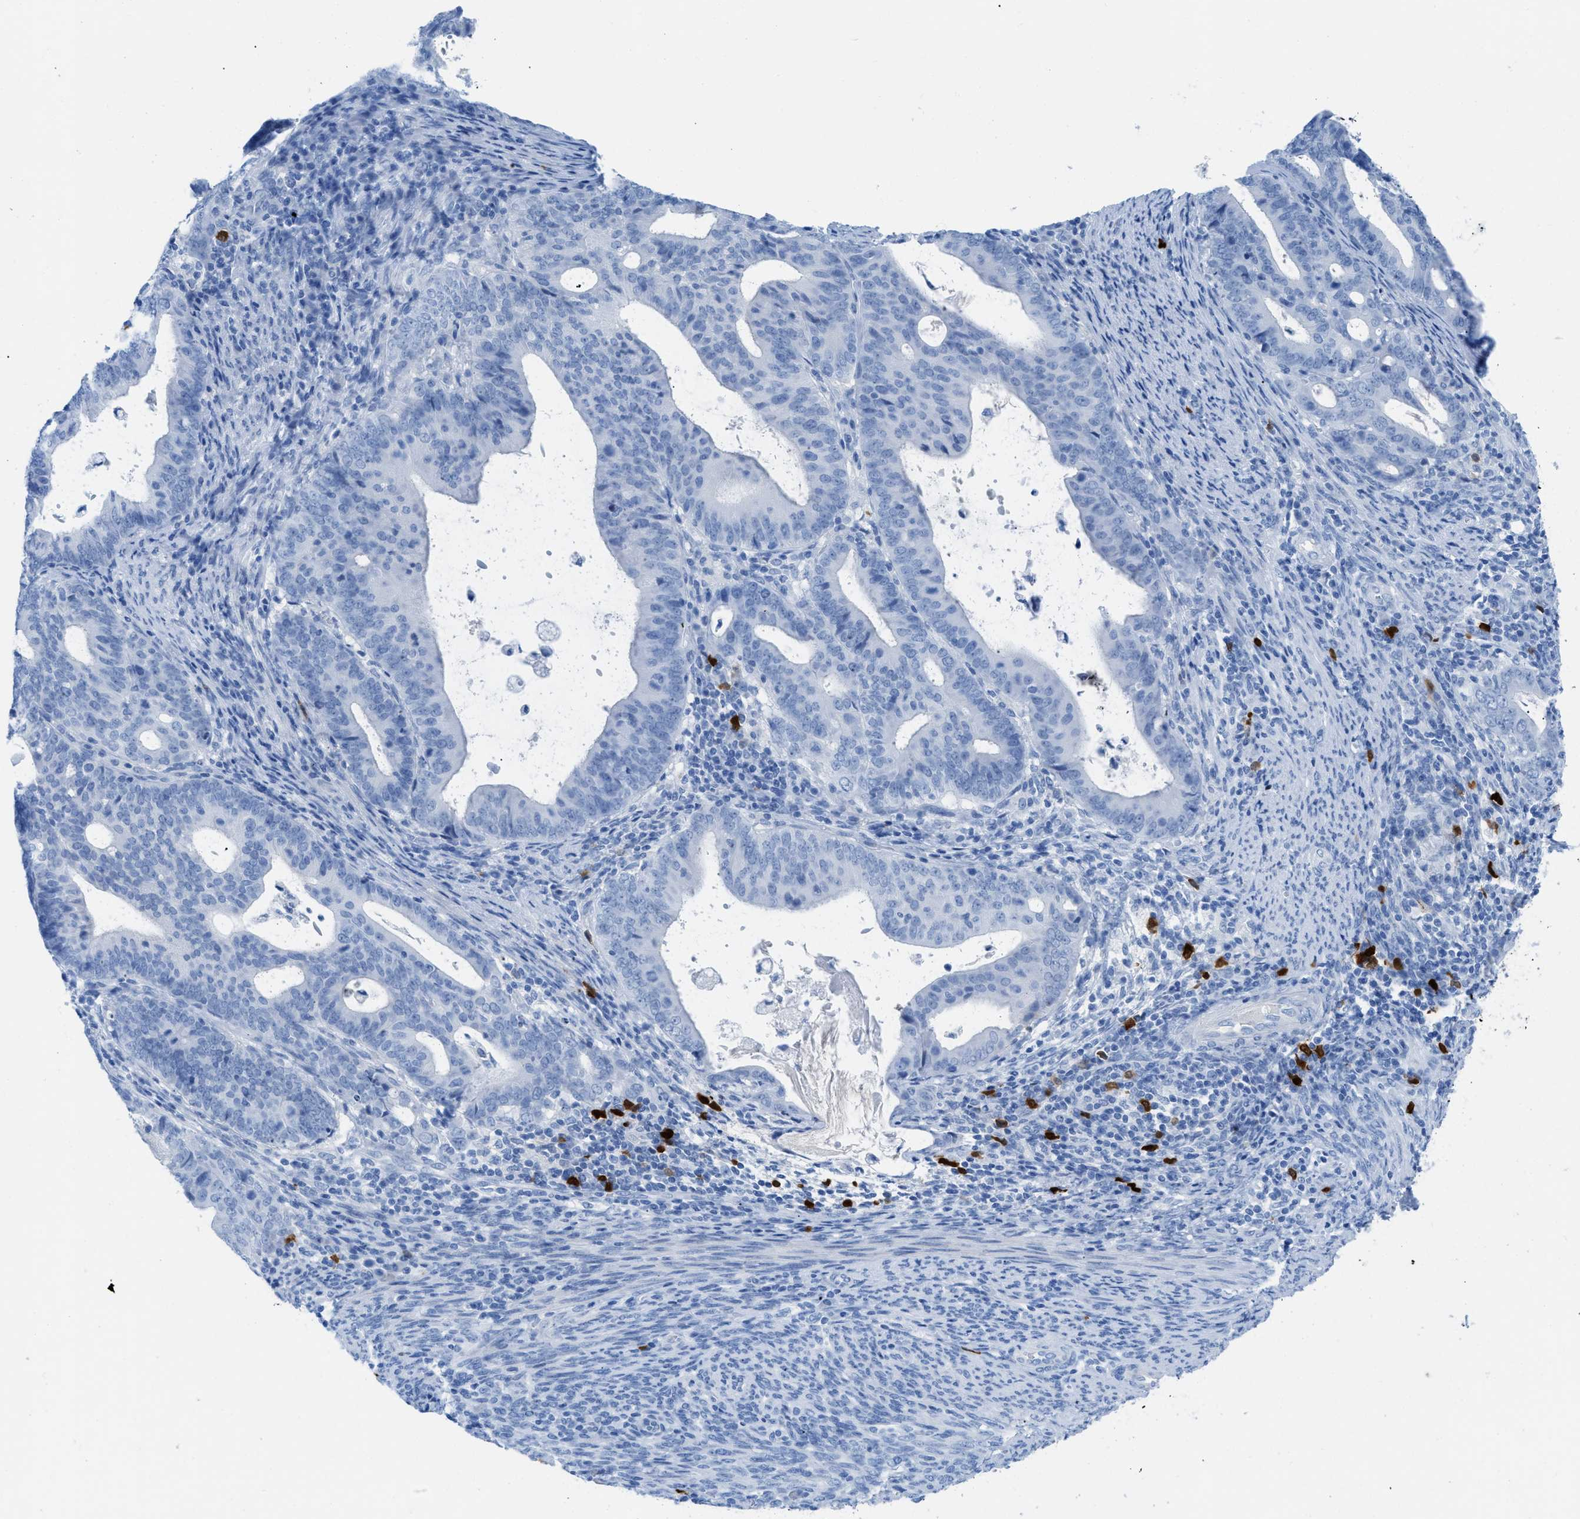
{"staining": {"intensity": "negative", "quantity": "none", "location": "none"}, "tissue": "endometrial cancer", "cell_type": "Tumor cells", "image_type": "cancer", "snomed": [{"axis": "morphology", "description": "Adenocarcinoma, NOS"}, {"axis": "topography", "description": "Uterus"}], "caption": "There is no significant positivity in tumor cells of adenocarcinoma (endometrial).", "gene": "TCL1A", "patient": {"sex": "female", "age": 83}}